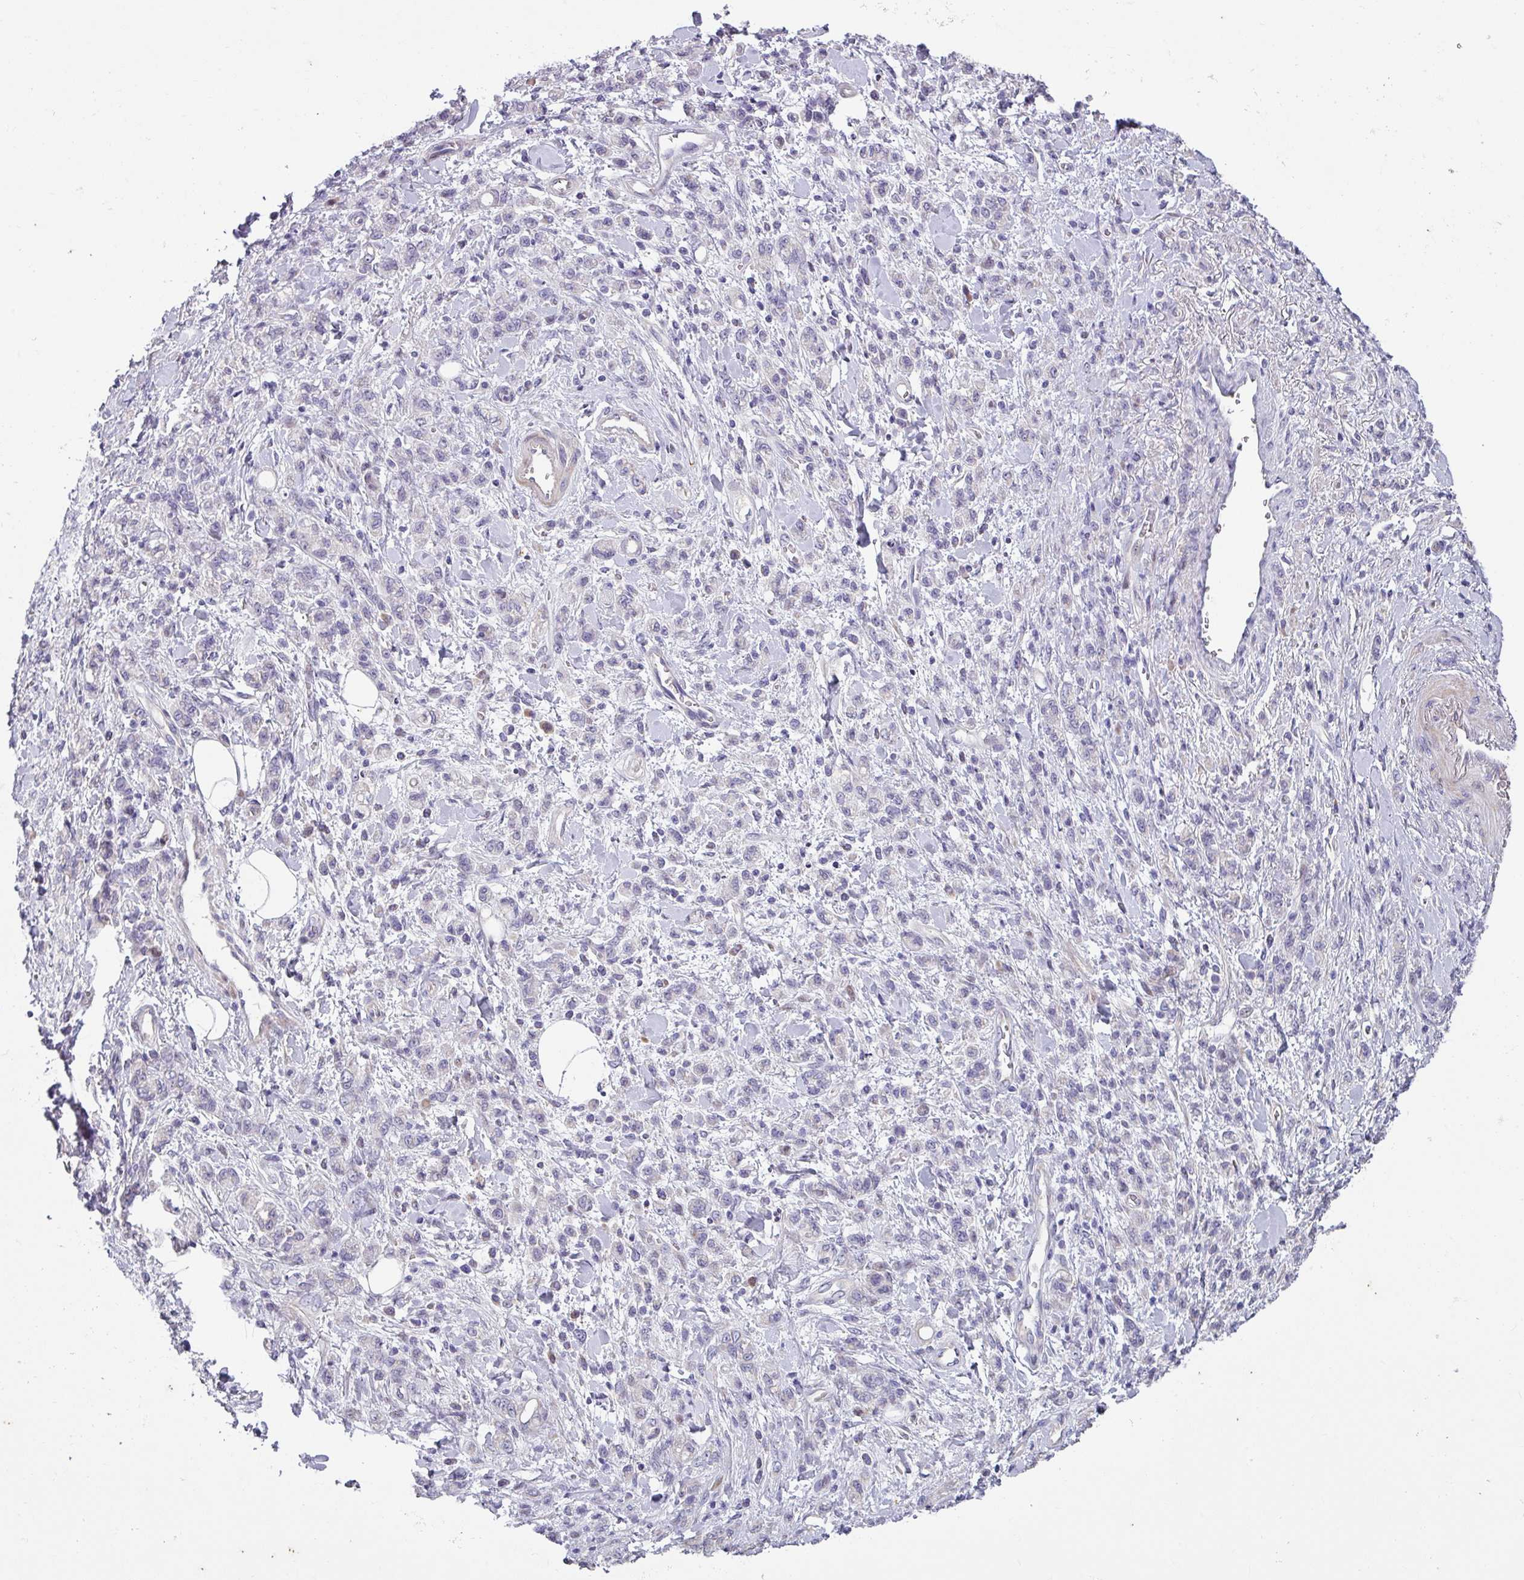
{"staining": {"intensity": "negative", "quantity": "none", "location": "none"}, "tissue": "stomach cancer", "cell_type": "Tumor cells", "image_type": "cancer", "snomed": [{"axis": "morphology", "description": "Adenocarcinoma, NOS"}, {"axis": "topography", "description": "Stomach"}], "caption": "The immunohistochemistry histopathology image has no significant expression in tumor cells of stomach cancer tissue. Brightfield microscopy of immunohistochemistry (IHC) stained with DAB (brown) and hematoxylin (blue), captured at high magnification.", "gene": "KLHL3", "patient": {"sex": "male", "age": 77}}